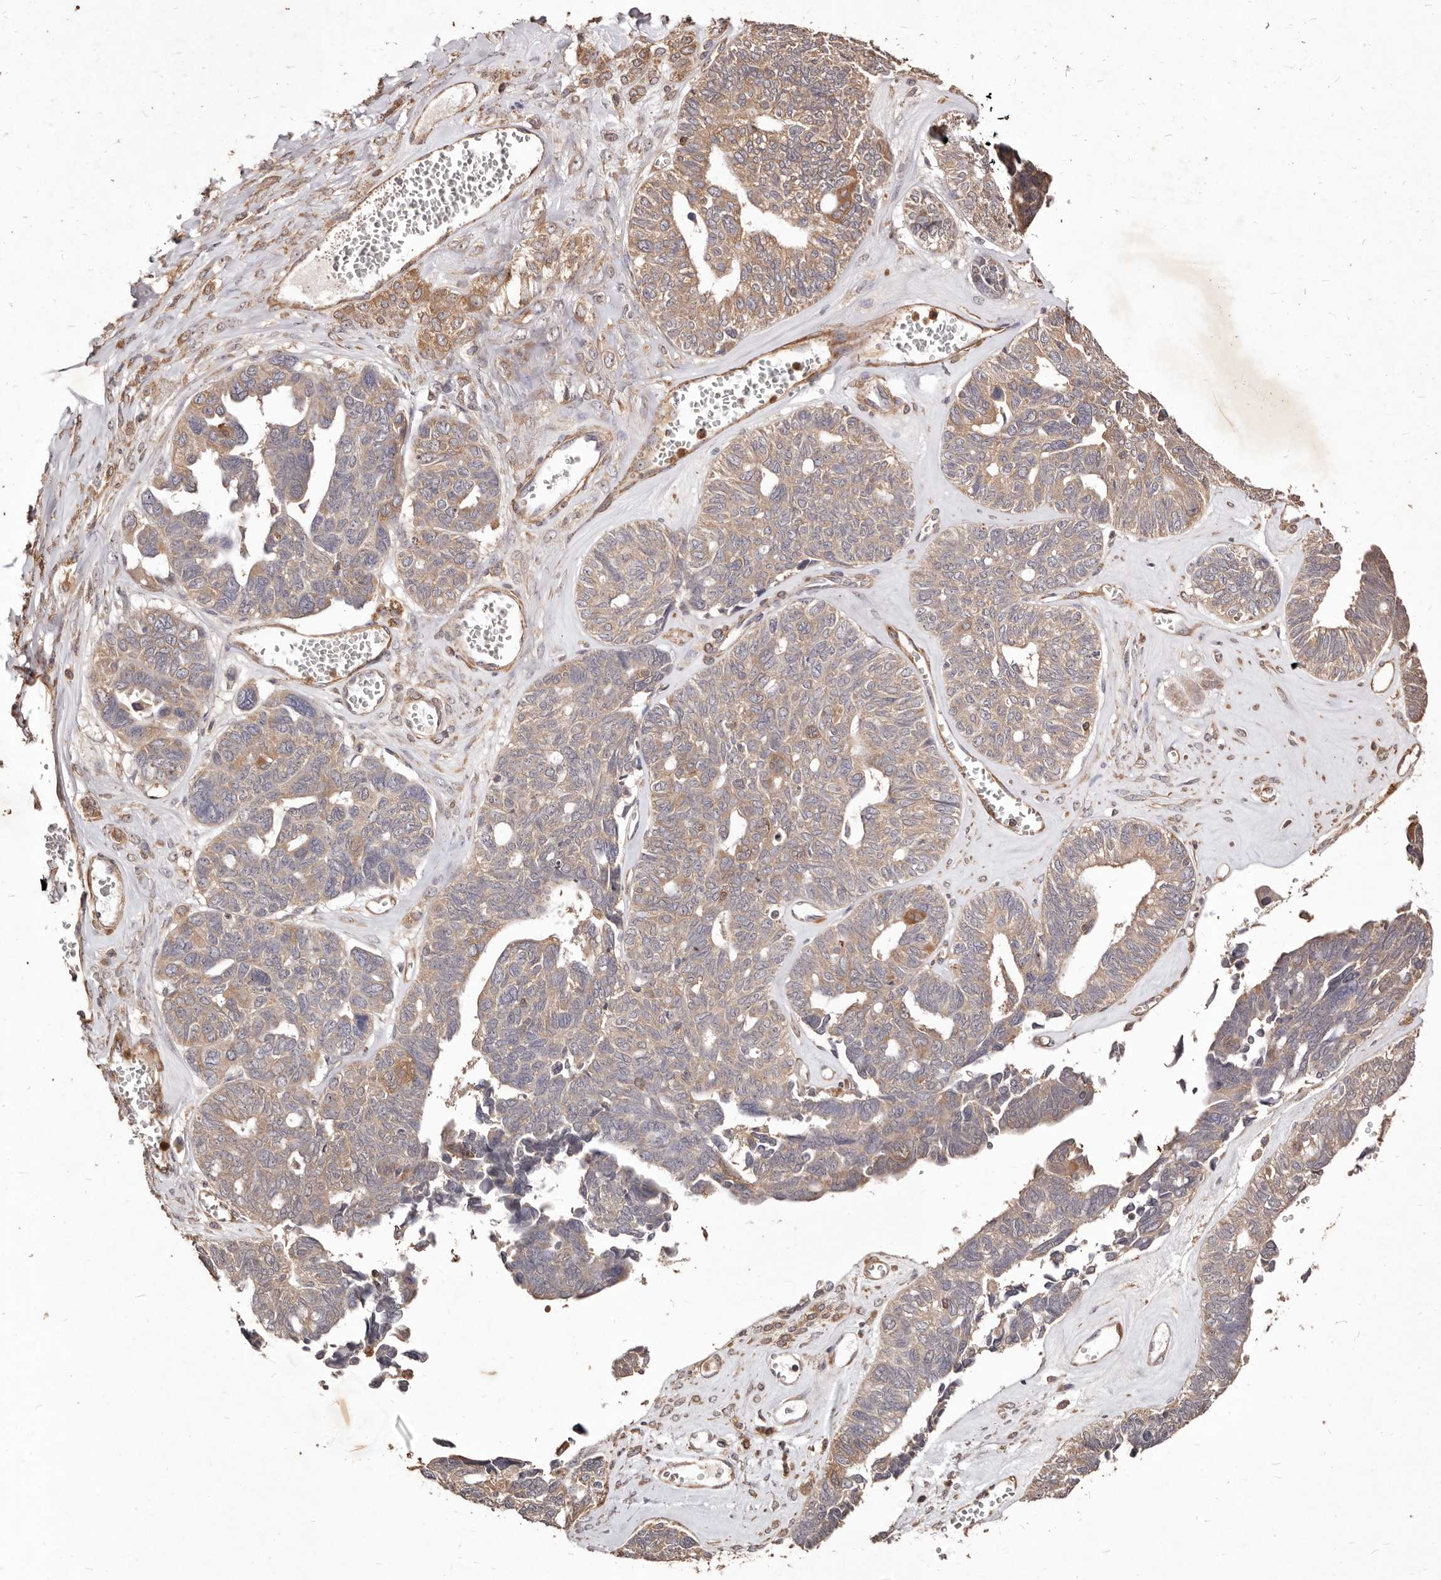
{"staining": {"intensity": "weak", "quantity": ">75%", "location": "cytoplasmic/membranous"}, "tissue": "ovarian cancer", "cell_type": "Tumor cells", "image_type": "cancer", "snomed": [{"axis": "morphology", "description": "Cystadenocarcinoma, serous, NOS"}, {"axis": "topography", "description": "Ovary"}], "caption": "Immunohistochemical staining of human ovarian cancer reveals weak cytoplasmic/membranous protein positivity in about >75% of tumor cells.", "gene": "CCL14", "patient": {"sex": "female", "age": 79}}